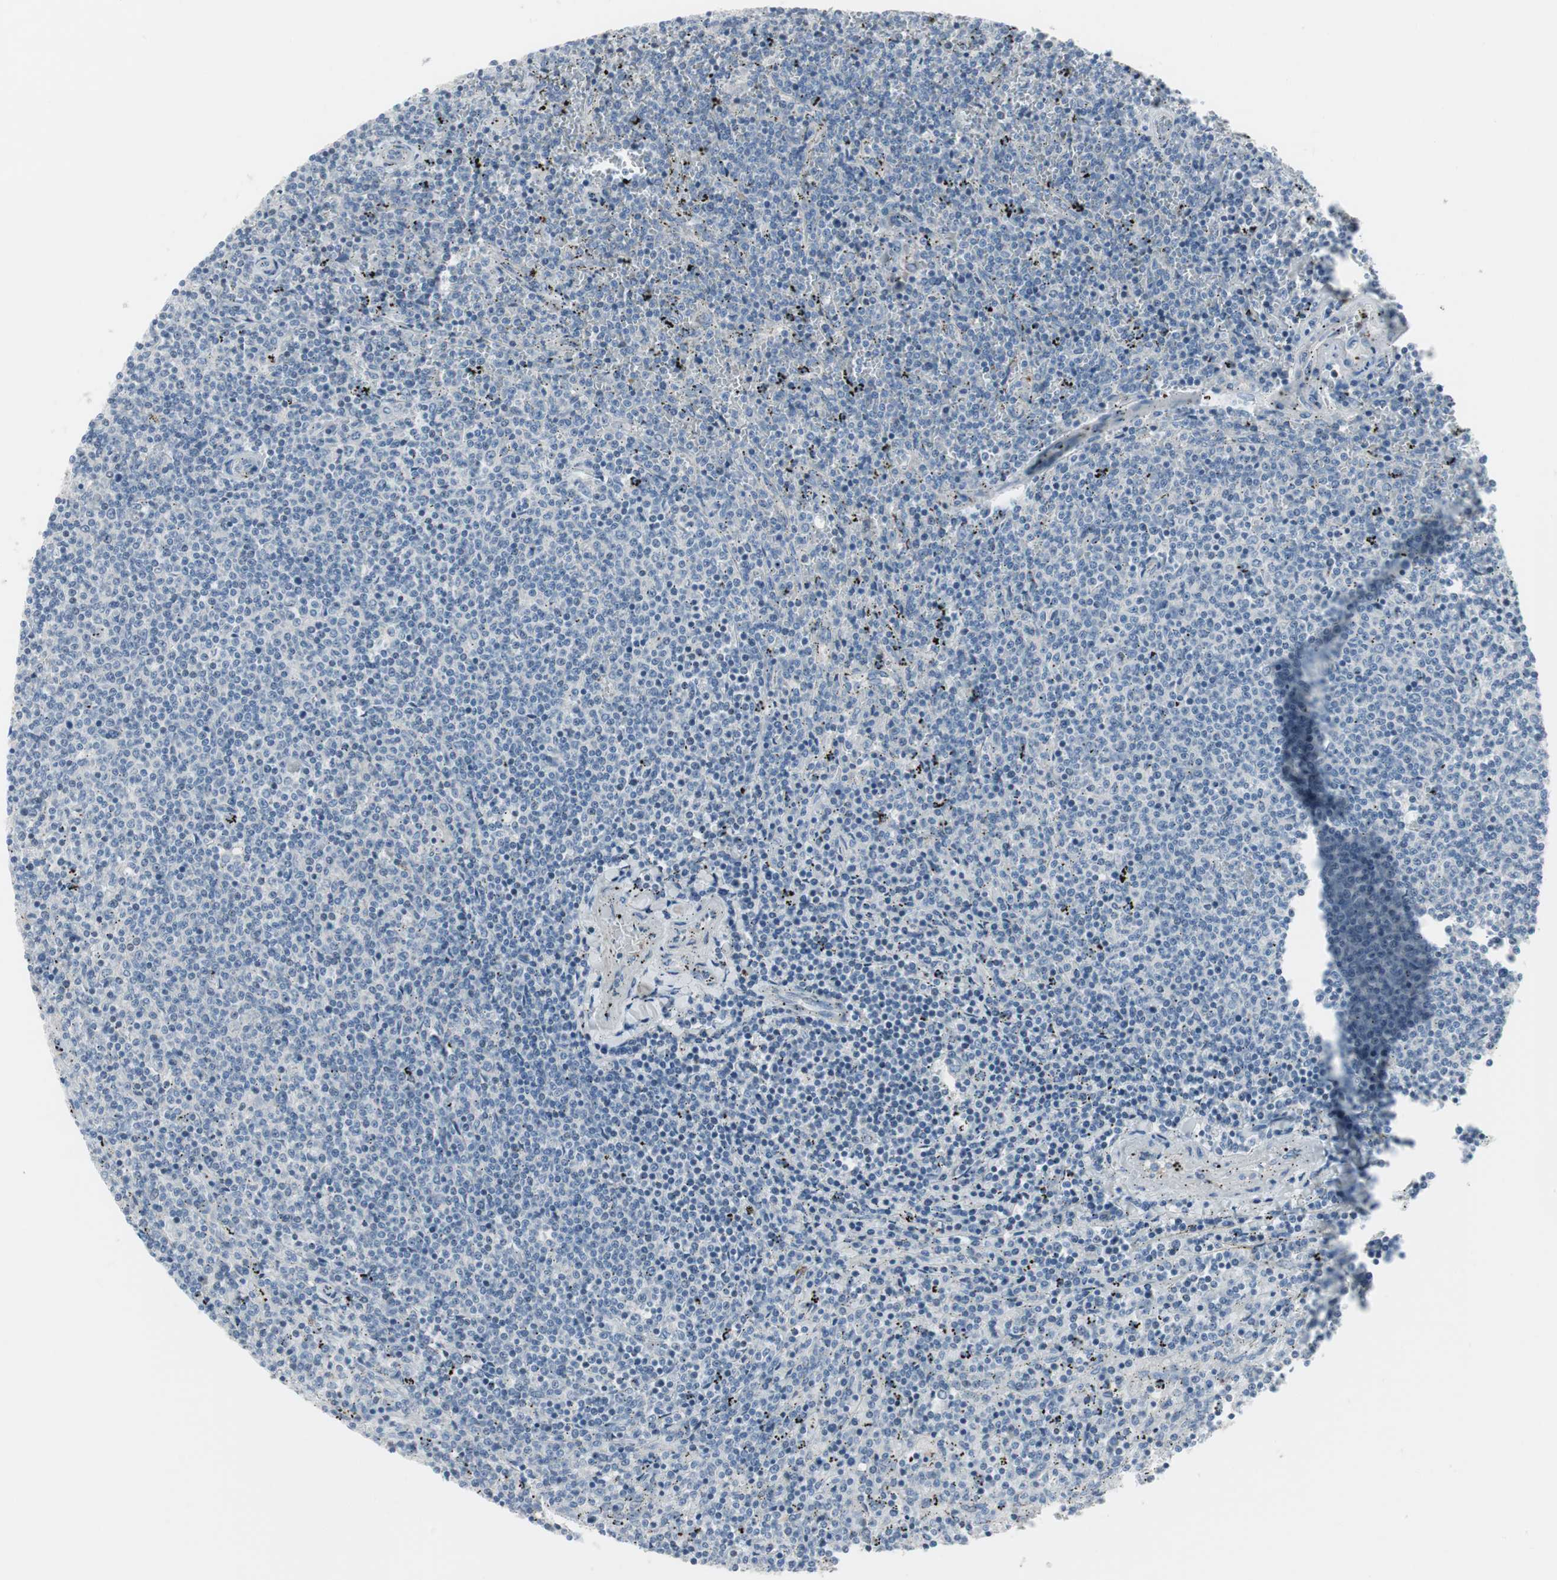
{"staining": {"intensity": "negative", "quantity": "none", "location": "none"}, "tissue": "lymphoma", "cell_type": "Tumor cells", "image_type": "cancer", "snomed": [{"axis": "morphology", "description": "Malignant lymphoma, non-Hodgkin's type, Low grade"}, {"axis": "topography", "description": "Spleen"}], "caption": "Micrograph shows no protein positivity in tumor cells of malignant lymphoma, non-Hodgkin's type (low-grade) tissue.", "gene": "PIGR", "patient": {"sex": "female", "age": 50}}